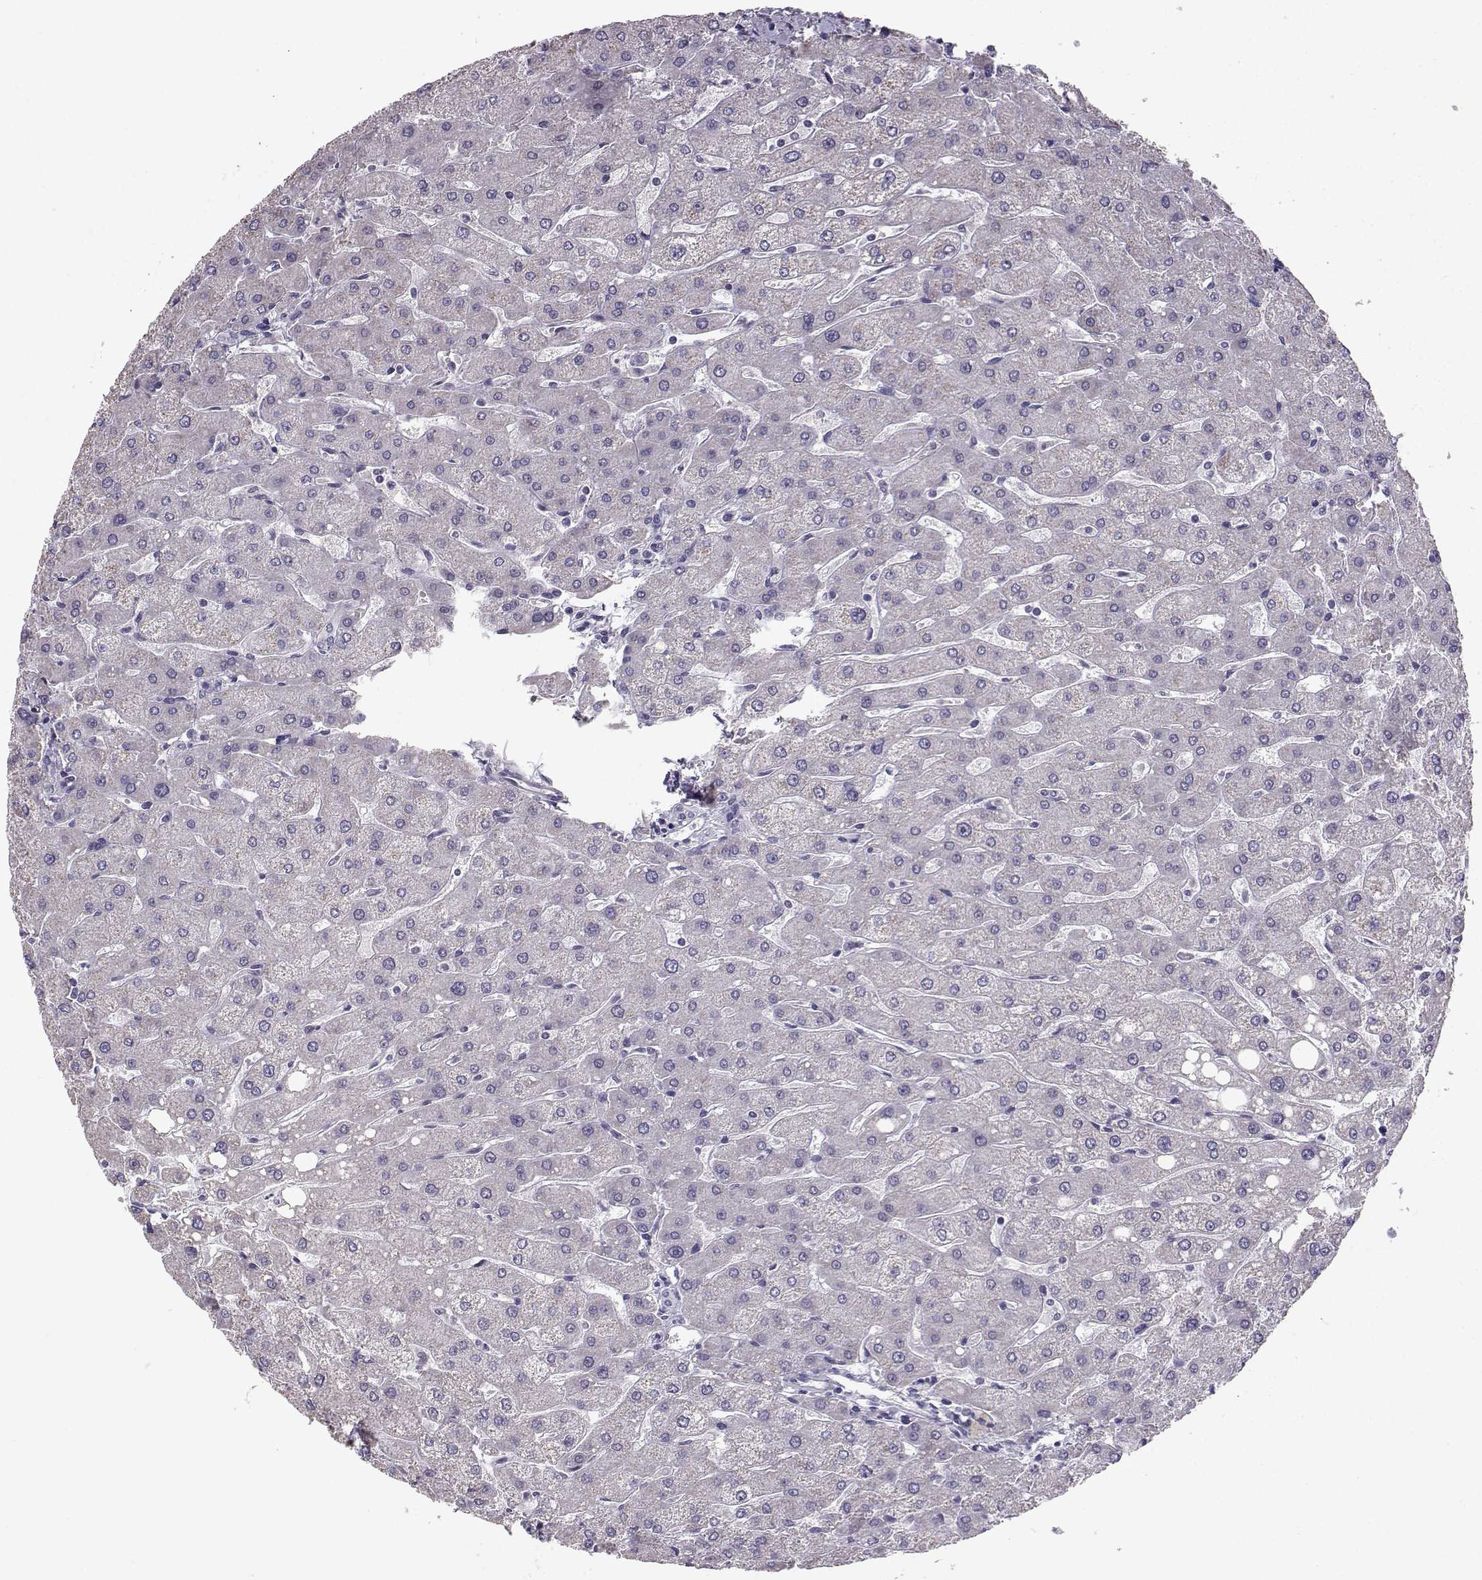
{"staining": {"intensity": "negative", "quantity": "none", "location": "none"}, "tissue": "liver", "cell_type": "Cholangiocytes", "image_type": "normal", "snomed": [{"axis": "morphology", "description": "Normal tissue, NOS"}, {"axis": "topography", "description": "Liver"}], "caption": "An image of liver stained for a protein shows no brown staining in cholangiocytes.", "gene": "TSPYL5", "patient": {"sex": "male", "age": 67}}